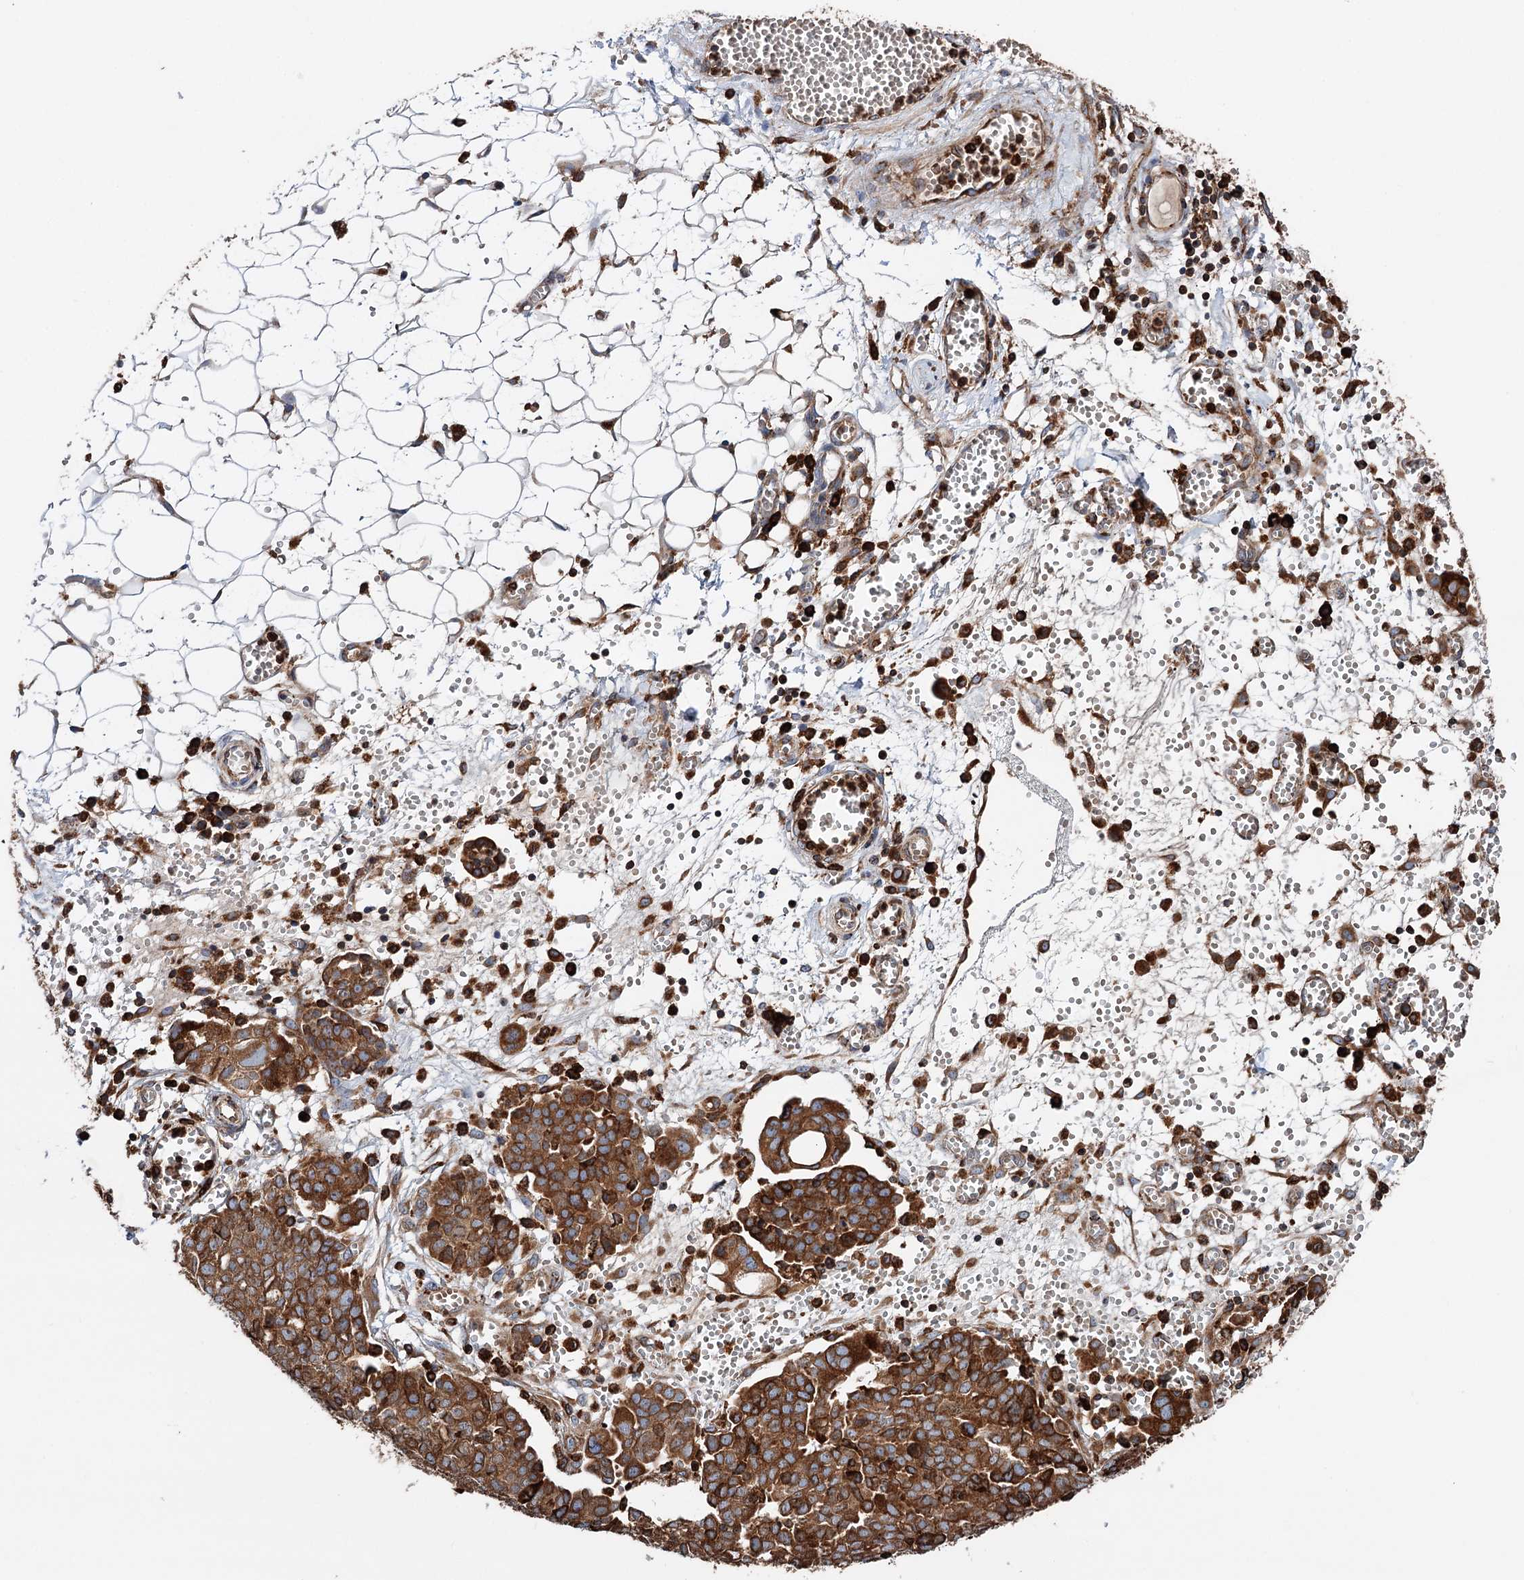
{"staining": {"intensity": "strong", "quantity": ">75%", "location": "cytoplasmic/membranous"}, "tissue": "ovarian cancer", "cell_type": "Tumor cells", "image_type": "cancer", "snomed": [{"axis": "morphology", "description": "Cystadenocarcinoma, serous, NOS"}, {"axis": "topography", "description": "Soft tissue"}, {"axis": "topography", "description": "Ovary"}], "caption": "Ovarian serous cystadenocarcinoma stained for a protein shows strong cytoplasmic/membranous positivity in tumor cells.", "gene": "ERP29", "patient": {"sex": "female", "age": 57}}